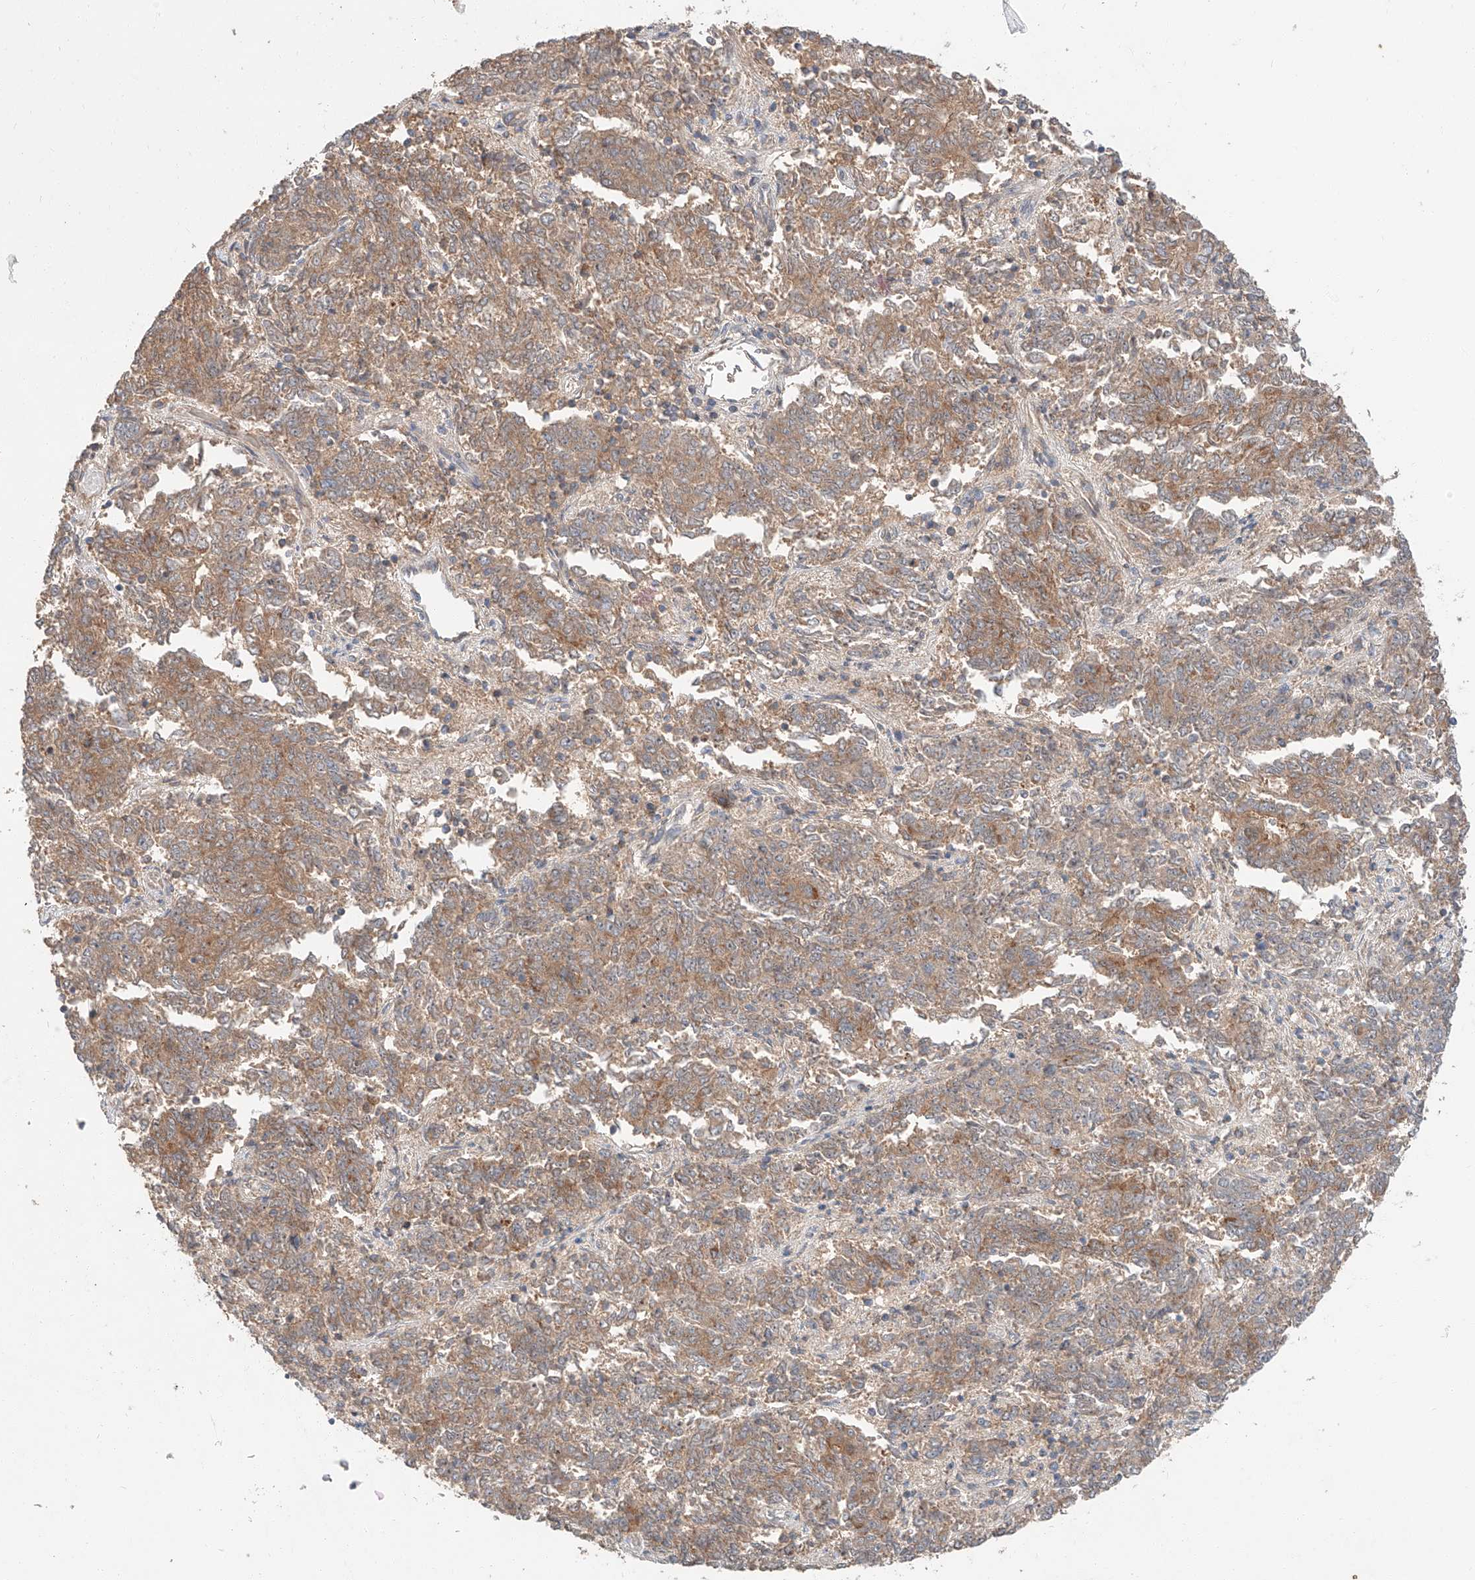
{"staining": {"intensity": "moderate", "quantity": ">75%", "location": "cytoplasmic/membranous"}, "tissue": "endometrial cancer", "cell_type": "Tumor cells", "image_type": "cancer", "snomed": [{"axis": "morphology", "description": "Adenocarcinoma, NOS"}, {"axis": "topography", "description": "Endometrium"}], "caption": "Protein staining displays moderate cytoplasmic/membranous positivity in approximately >75% of tumor cells in endometrial cancer (adenocarcinoma). The protein is shown in brown color, while the nuclei are stained blue.", "gene": "XPNPEP1", "patient": {"sex": "female", "age": 80}}